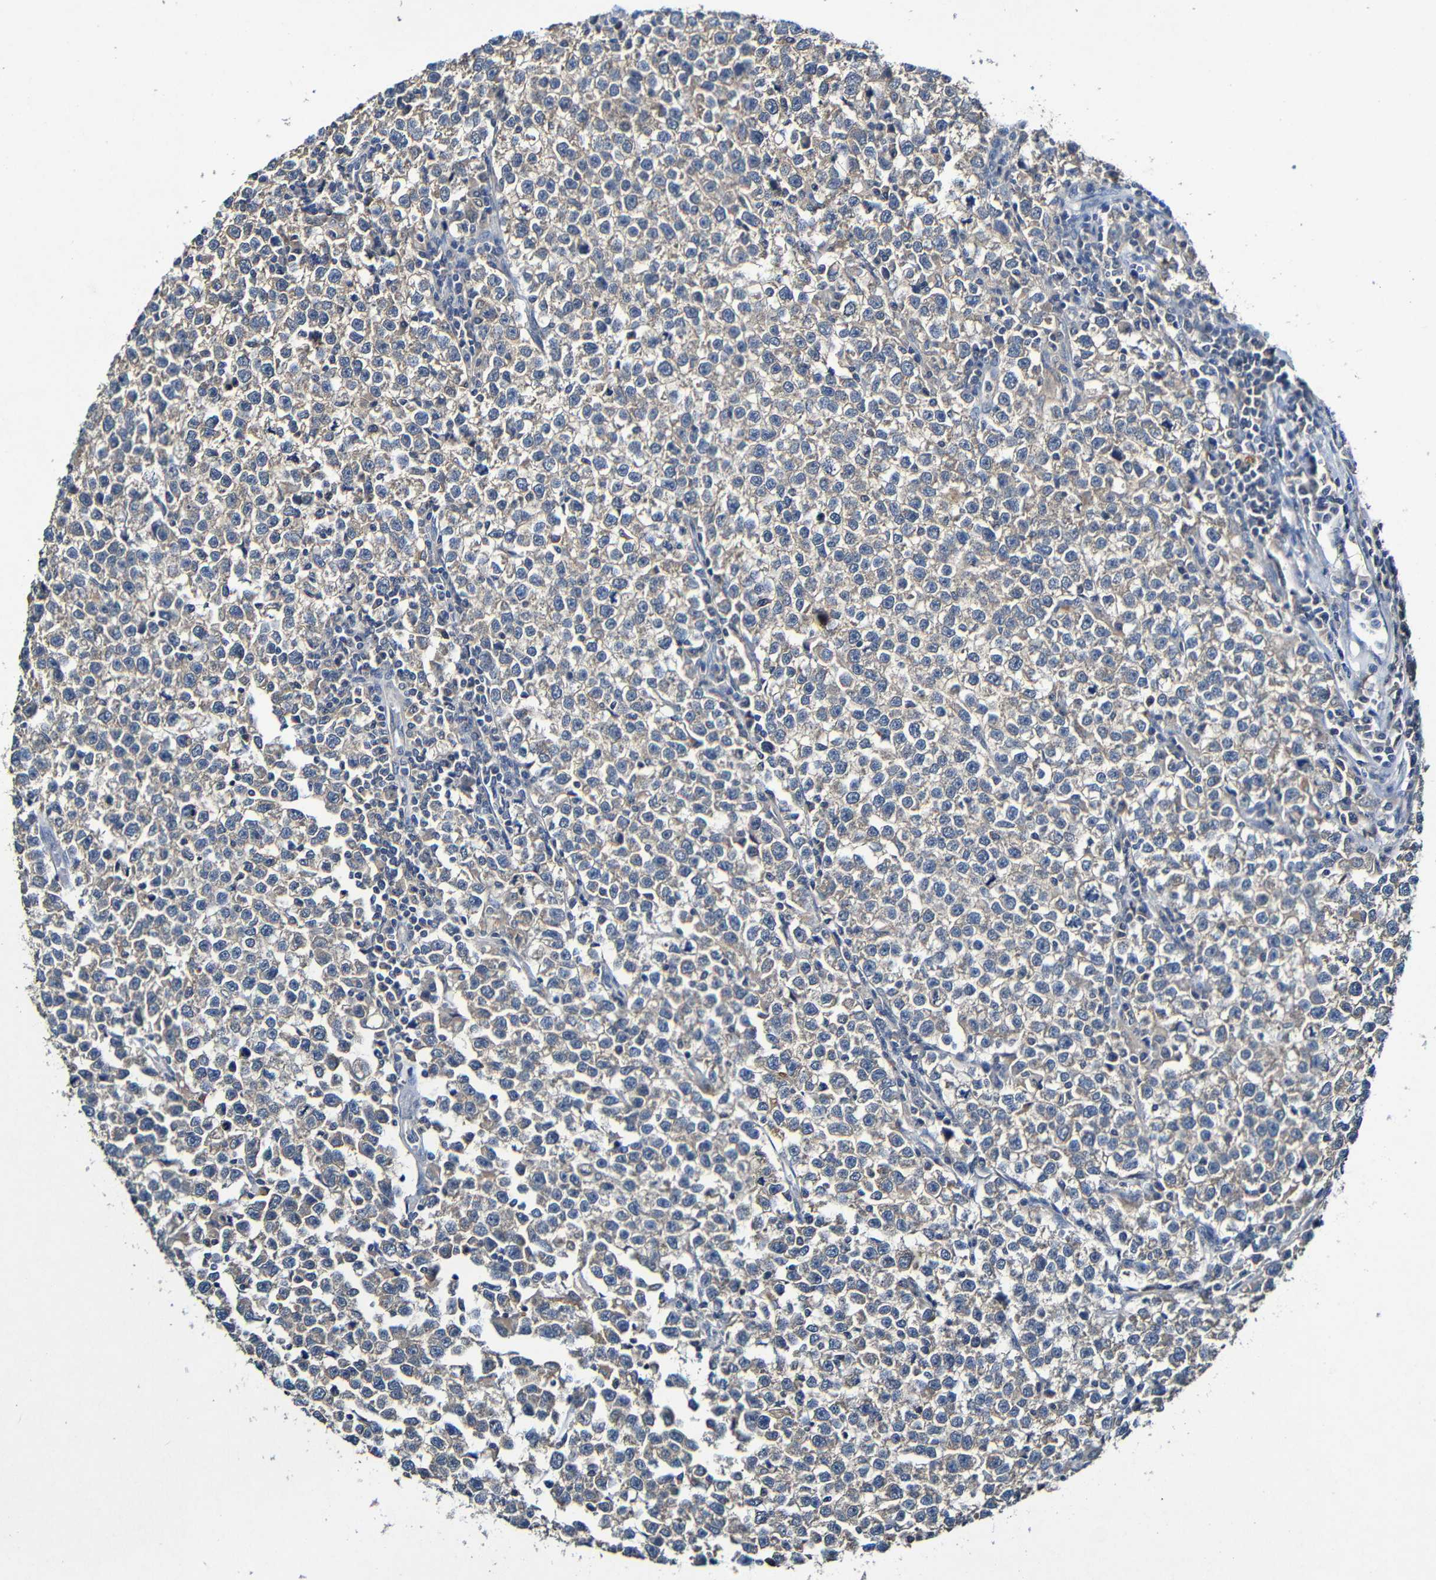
{"staining": {"intensity": "weak", "quantity": "<25%", "location": "cytoplasmic/membranous"}, "tissue": "testis cancer", "cell_type": "Tumor cells", "image_type": "cancer", "snomed": [{"axis": "morphology", "description": "Normal tissue, NOS"}, {"axis": "morphology", "description": "Seminoma, NOS"}, {"axis": "topography", "description": "Testis"}], "caption": "An IHC micrograph of testis cancer (seminoma) is shown. There is no staining in tumor cells of testis cancer (seminoma).", "gene": "LRRC70", "patient": {"sex": "male", "age": 43}}